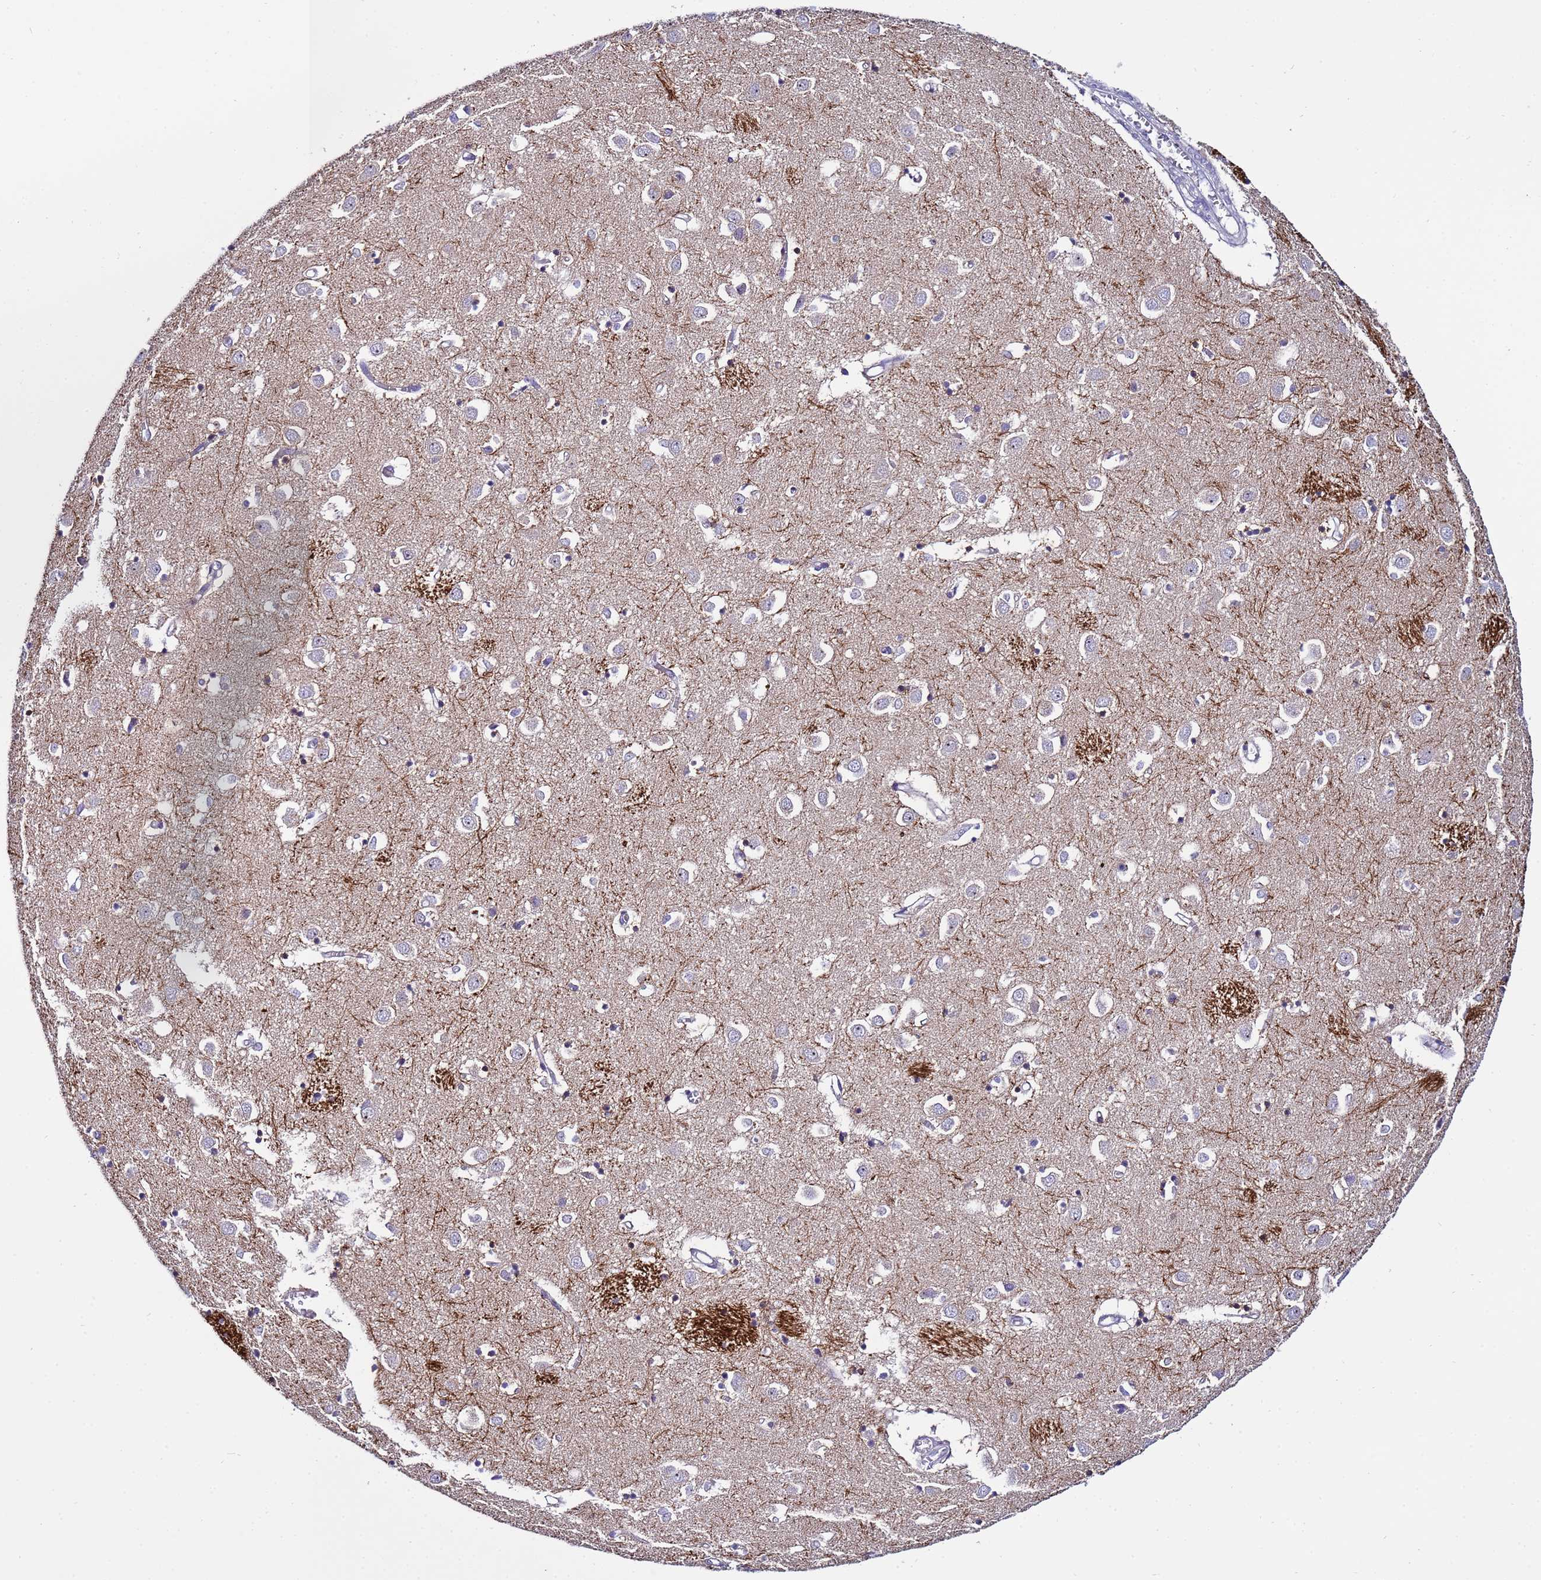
{"staining": {"intensity": "negative", "quantity": "none", "location": "none"}, "tissue": "caudate", "cell_type": "Glial cells", "image_type": "normal", "snomed": [{"axis": "morphology", "description": "Normal tissue, NOS"}, {"axis": "topography", "description": "Lateral ventricle wall"}], "caption": "Human caudate stained for a protein using immunohistochemistry (IHC) reveals no expression in glial cells.", "gene": "IGSF11", "patient": {"sex": "male", "age": 70}}